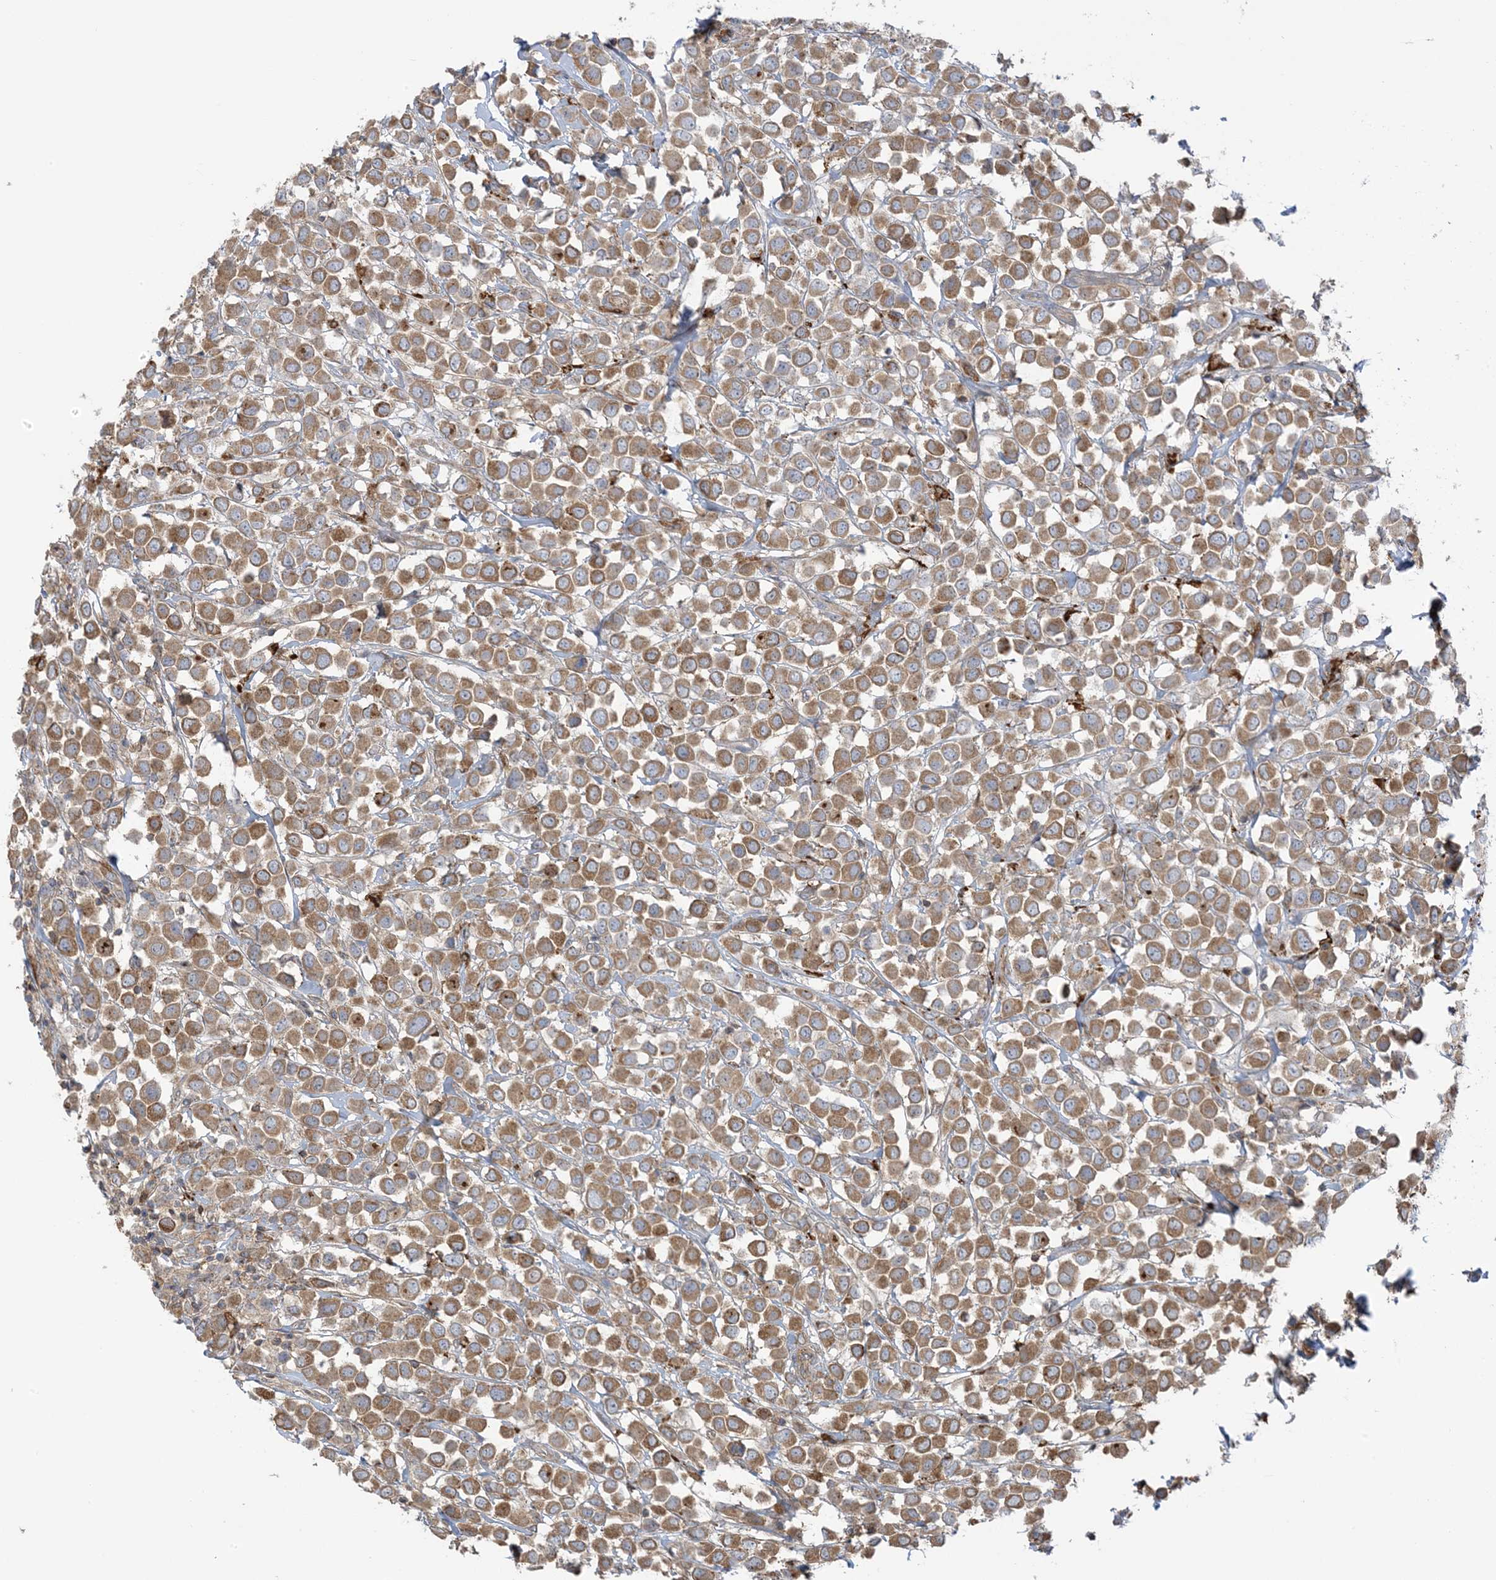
{"staining": {"intensity": "moderate", "quantity": ">75%", "location": "cytoplasmic/membranous"}, "tissue": "breast cancer", "cell_type": "Tumor cells", "image_type": "cancer", "snomed": [{"axis": "morphology", "description": "Duct carcinoma"}, {"axis": "topography", "description": "Breast"}], "caption": "Immunohistochemistry of human breast intraductal carcinoma exhibits medium levels of moderate cytoplasmic/membranous positivity in about >75% of tumor cells. Nuclei are stained in blue.", "gene": "ICMT", "patient": {"sex": "female", "age": 61}}